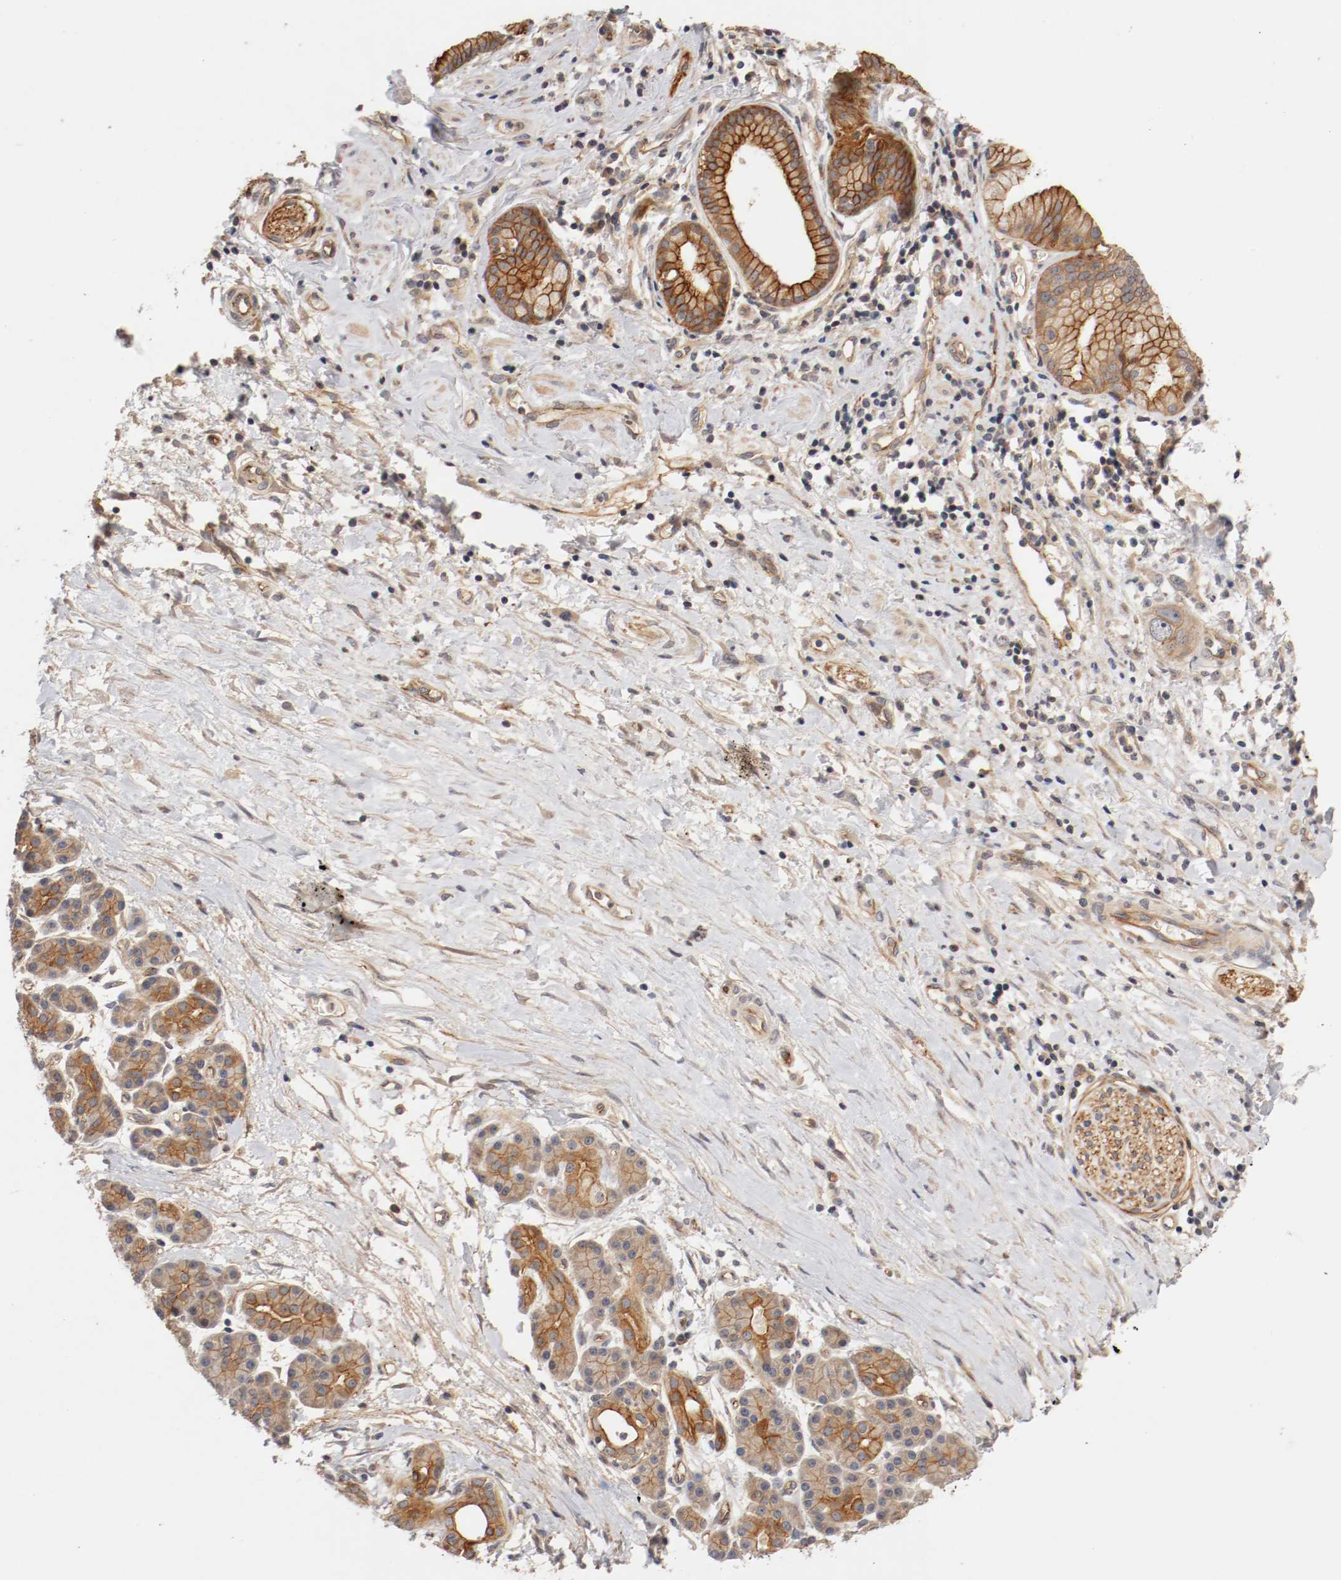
{"staining": {"intensity": "strong", "quantity": ">75%", "location": "cytoplasmic/membranous"}, "tissue": "pancreatic cancer", "cell_type": "Tumor cells", "image_type": "cancer", "snomed": [{"axis": "morphology", "description": "Adenocarcinoma, NOS"}, {"axis": "topography", "description": "Pancreas"}], "caption": "Immunohistochemical staining of human pancreatic cancer shows high levels of strong cytoplasmic/membranous protein expression in approximately >75% of tumor cells.", "gene": "TYK2", "patient": {"sex": "female", "age": 60}}